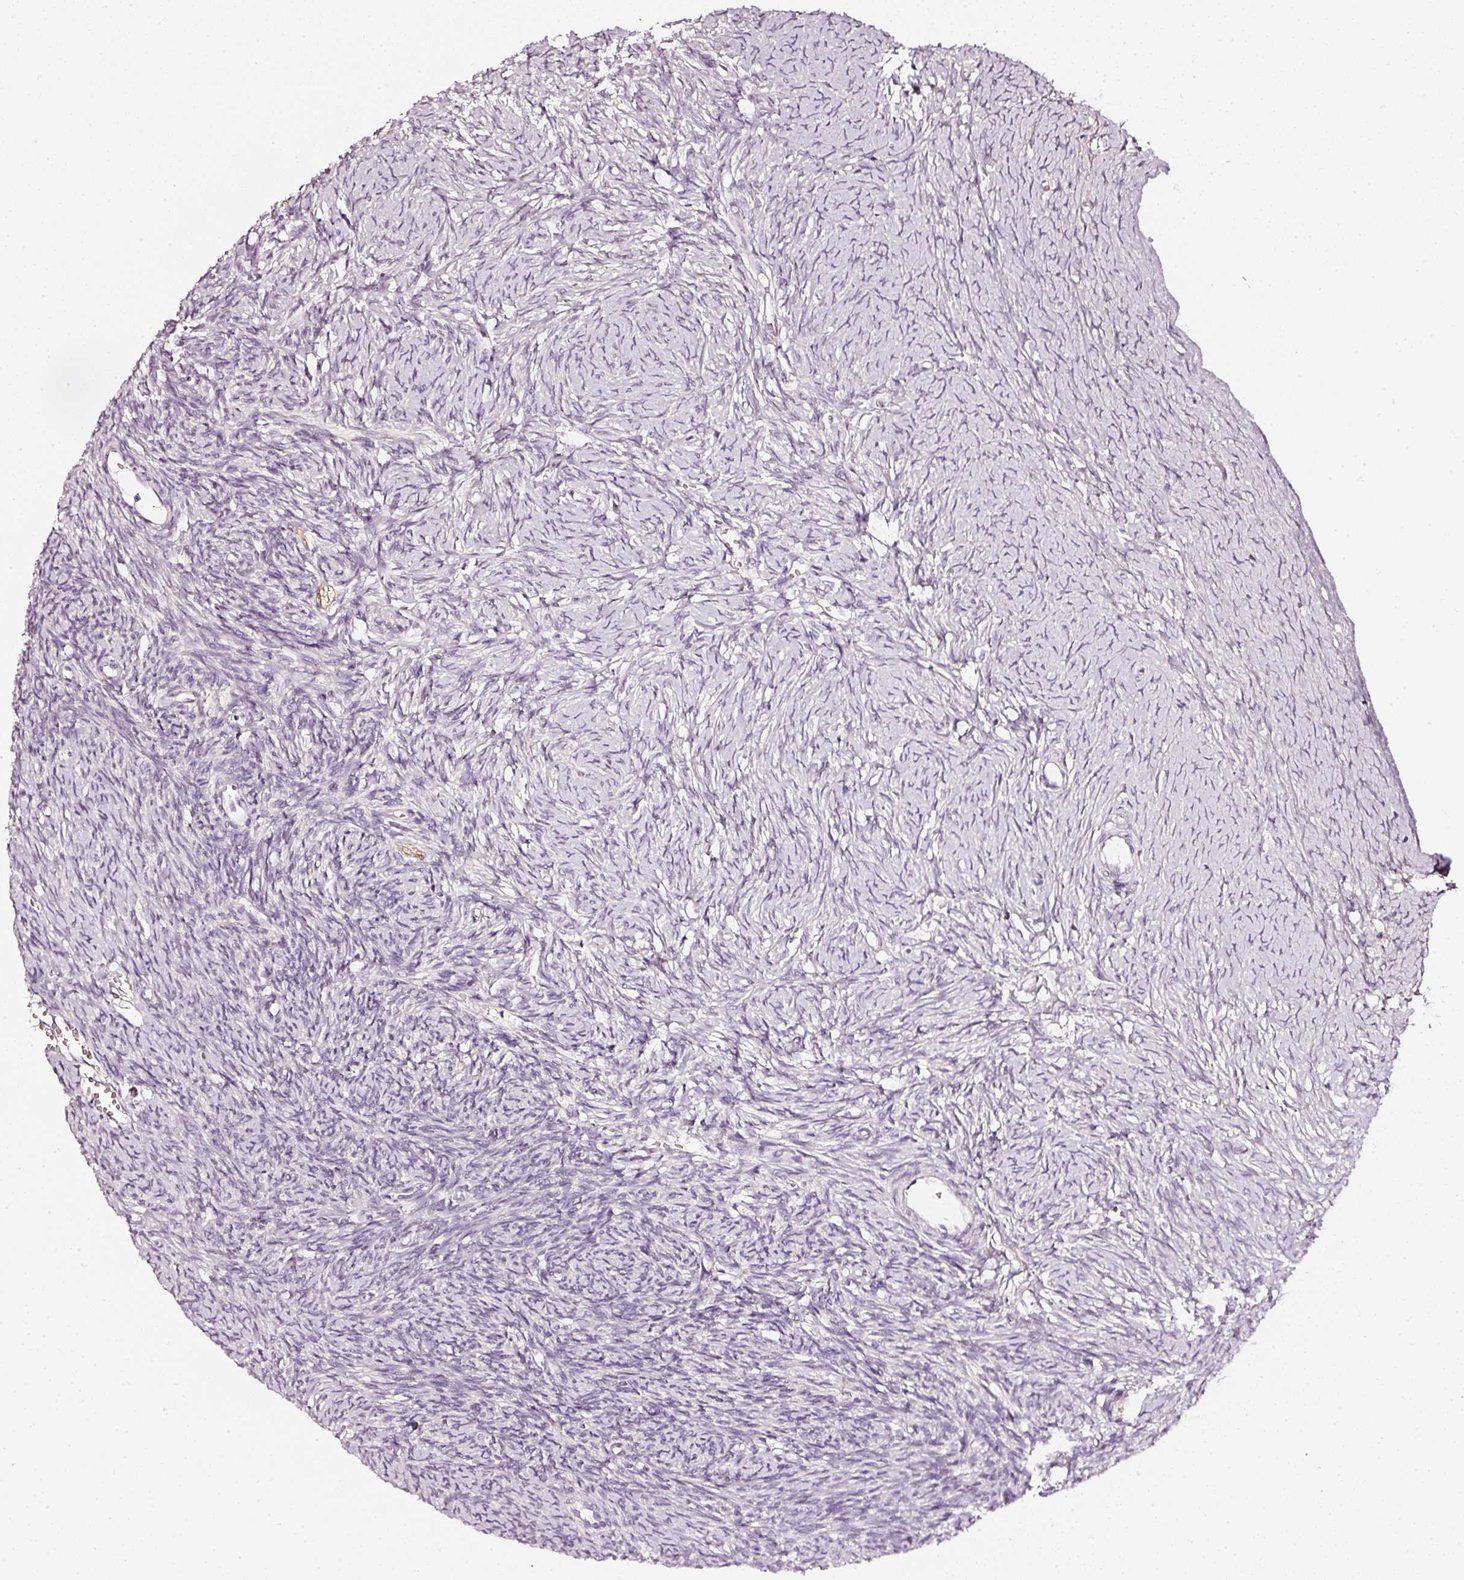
{"staining": {"intensity": "negative", "quantity": "none", "location": "none"}, "tissue": "ovary", "cell_type": "Ovarian stroma cells", "image_type": "normal", "snomed": [{"axis": "morphology", "description": "Normal tissue, NOS"}, {"axis": "topography", "description": "Ovary"}], "caption": "The image demonstrates no significant expression in ovarian stroma cells of ovary.", "gene": "CNP", "patient": {"sex": "female", "age": 39}}